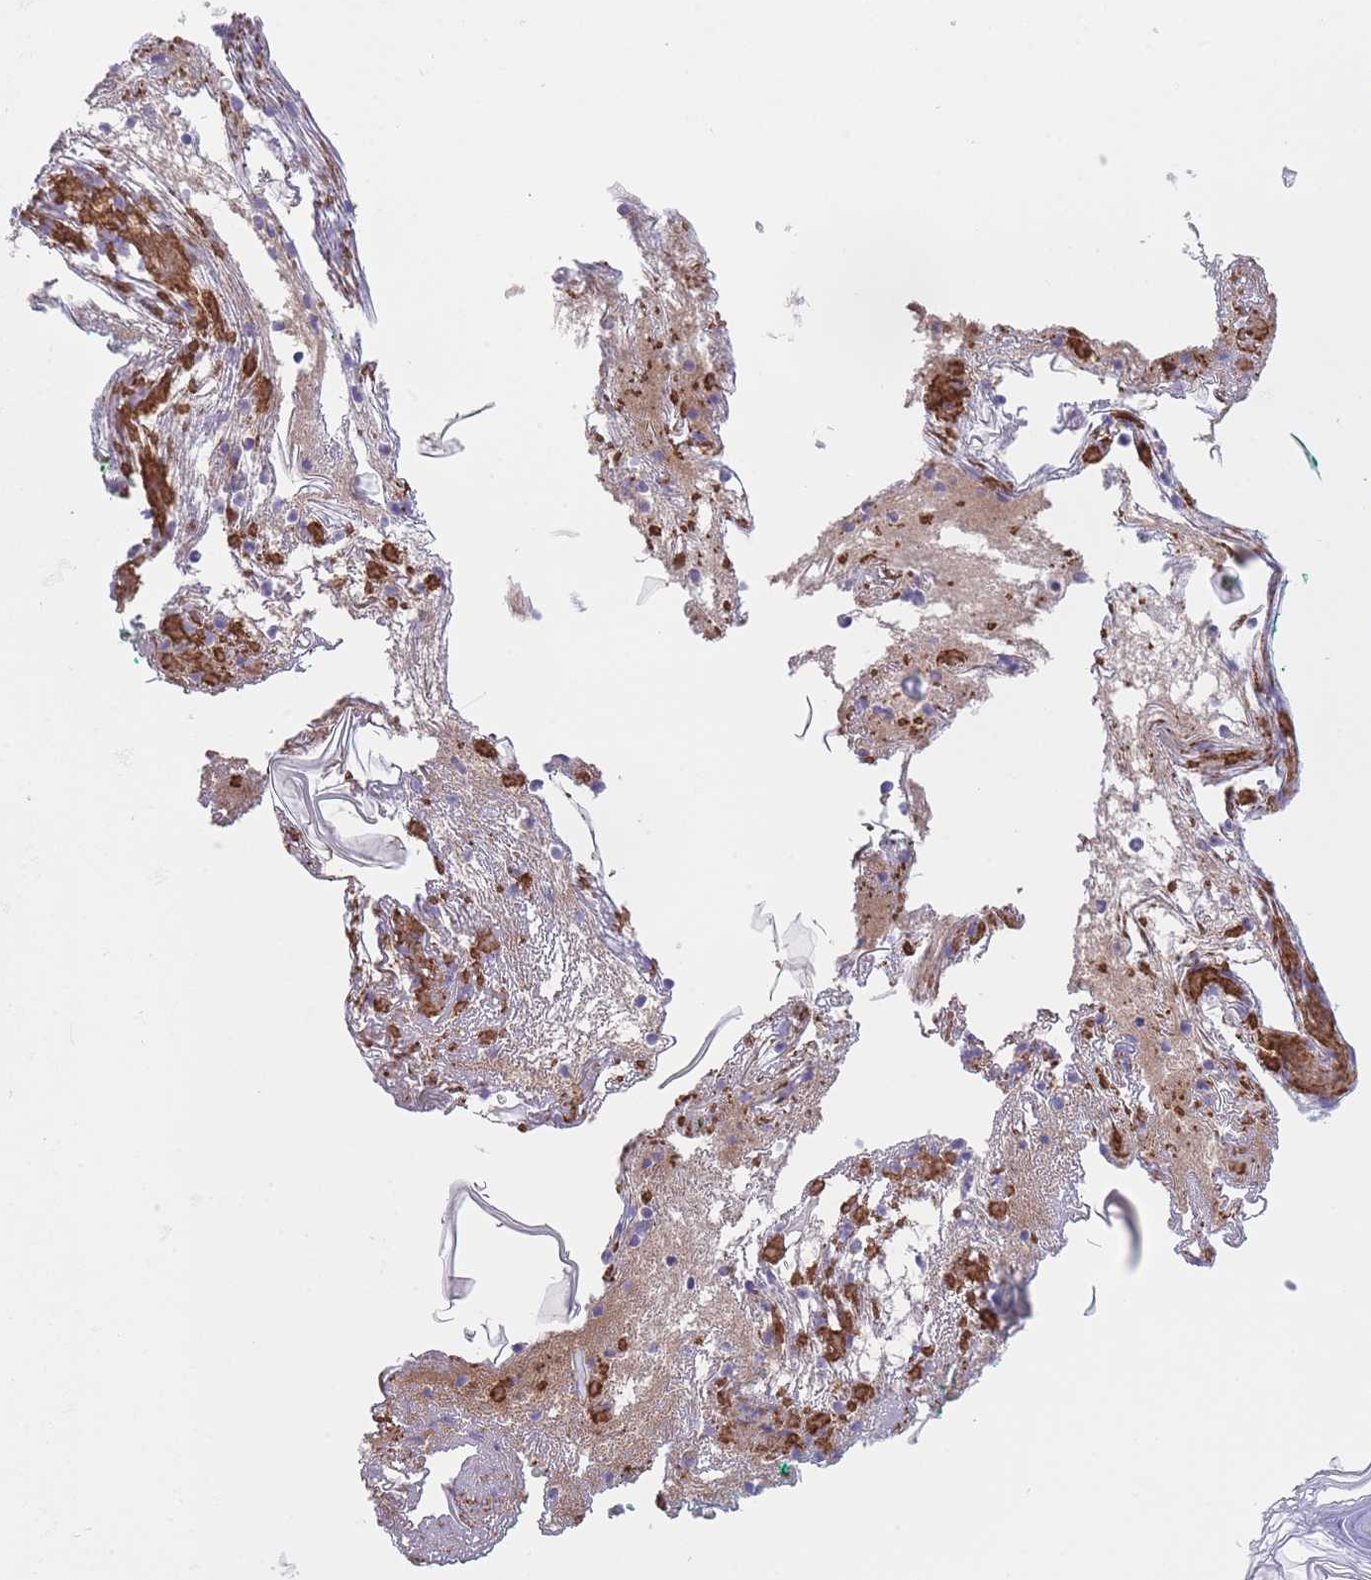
{"staining": {"intensity": "negative", "quantity": "none", "location": "none"}, "tissue": "skin", "cell_type": "Fibroblasts", "image_type": "normal", "snomed": [{"axis": "morphology", "description": "Normal tissue, NOS"}, {"axis": "morphology", "description": "Malignant melanoma, NOS"}, {"axis": "topography", "description": "Skin"}], "caption": "A high-resolution photomicrograph shows immunohistochemistry (IHC) staining of benign skin, which shows no significant staining in fibroblasts.", "gene": "ENSG00000289258", "patient": {"sex": "male", "age": 80}}